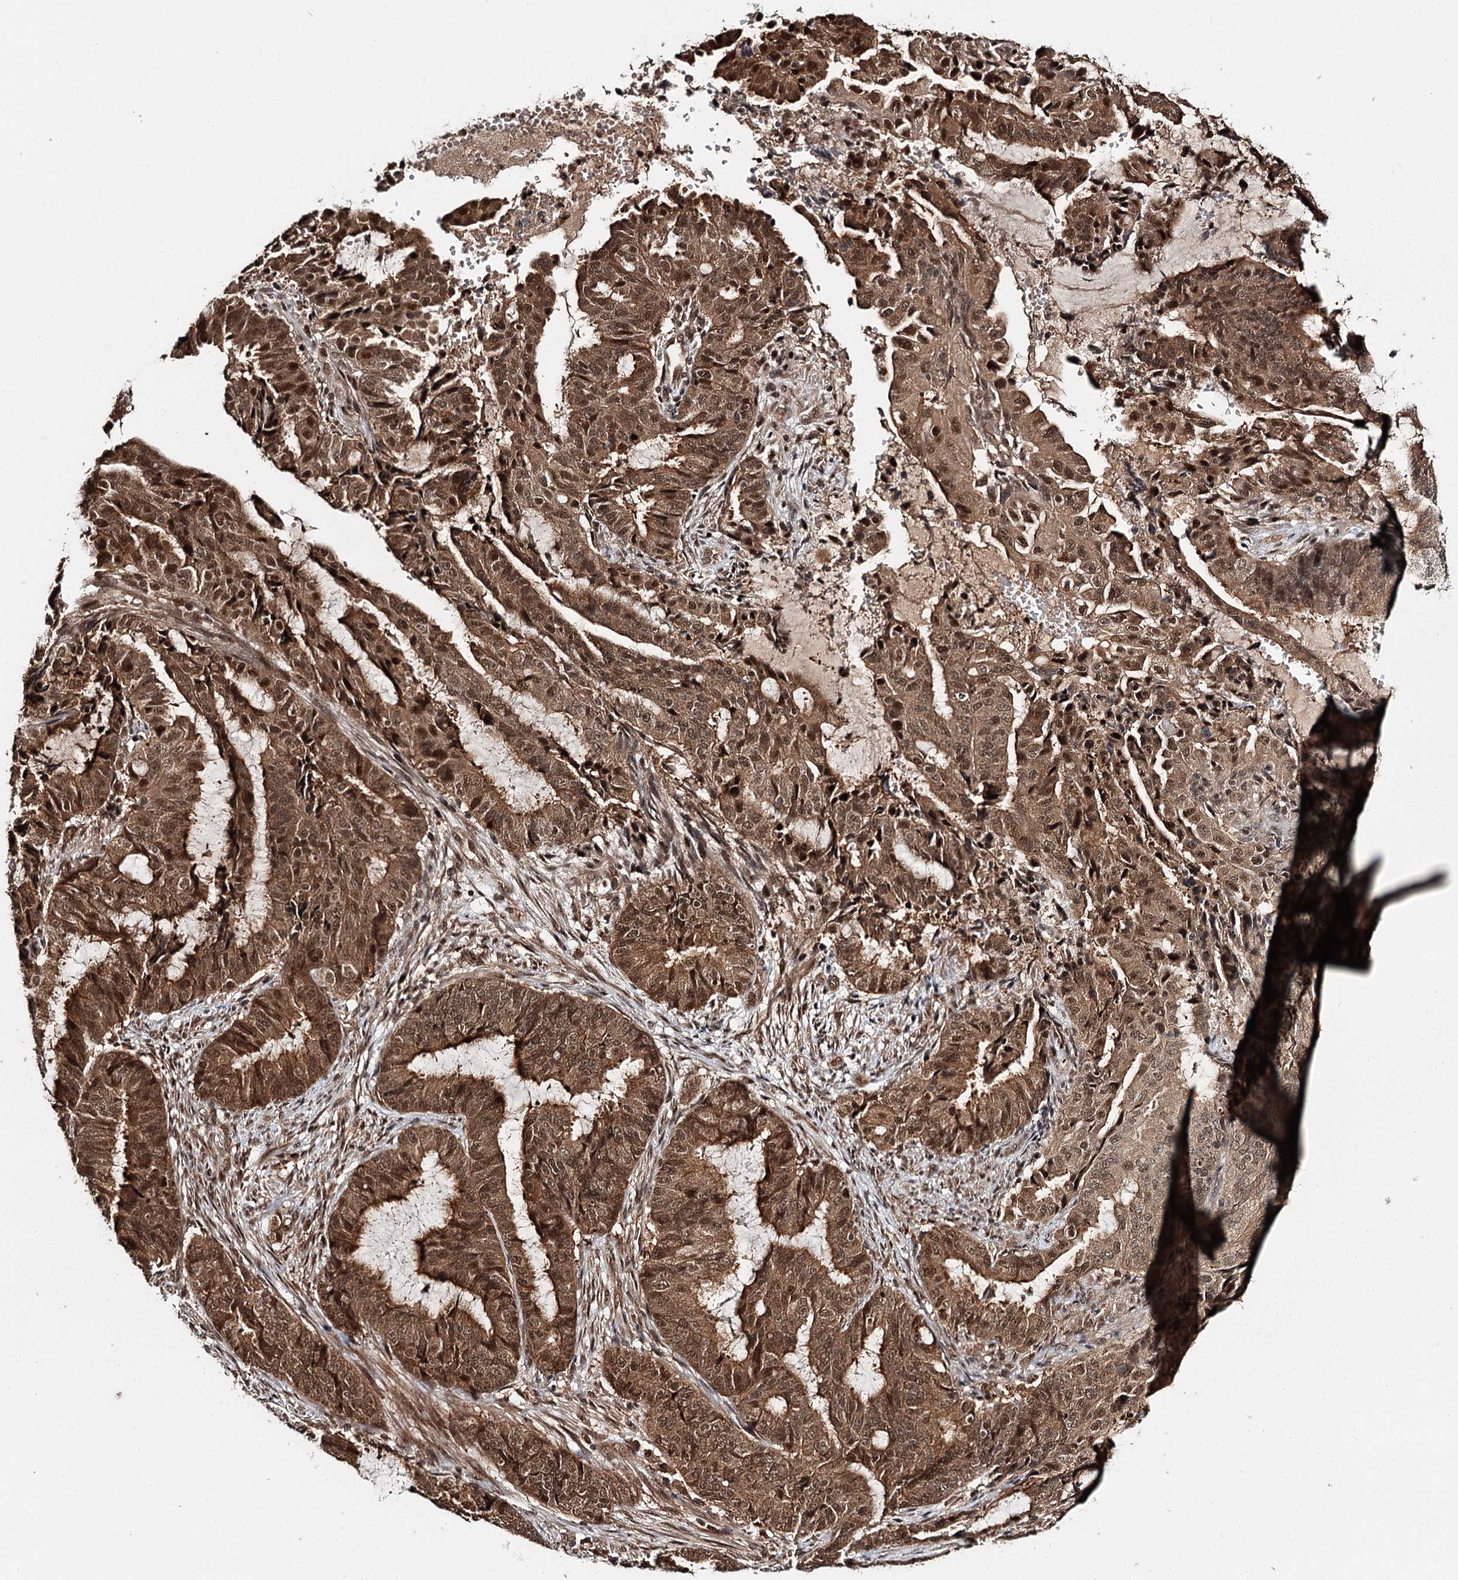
{"staining": {"intensity": "strong", "quantity": ">75%", "location": "cytoplasmic/membranous,nuclear"}, "tissue": "endometrial cancer", "cell_type": "Tumor cells", "image_type": "cancer", "snomed": [{"axis": "morphology", "description": "Adenocarcinoma, NOS"}, {"axis": "topography", "description": "Endometrium"}], "caption": "An immunohistochemistry micrograph of neoplastic tissue is shown. Protein staining in brown highlights strong cytoplasmic/membranous and nuclear positivity in endometrial cancer within tumor cells.", "gene": "N6AMT1", "patient": {"sex": "female", "age": 51}}